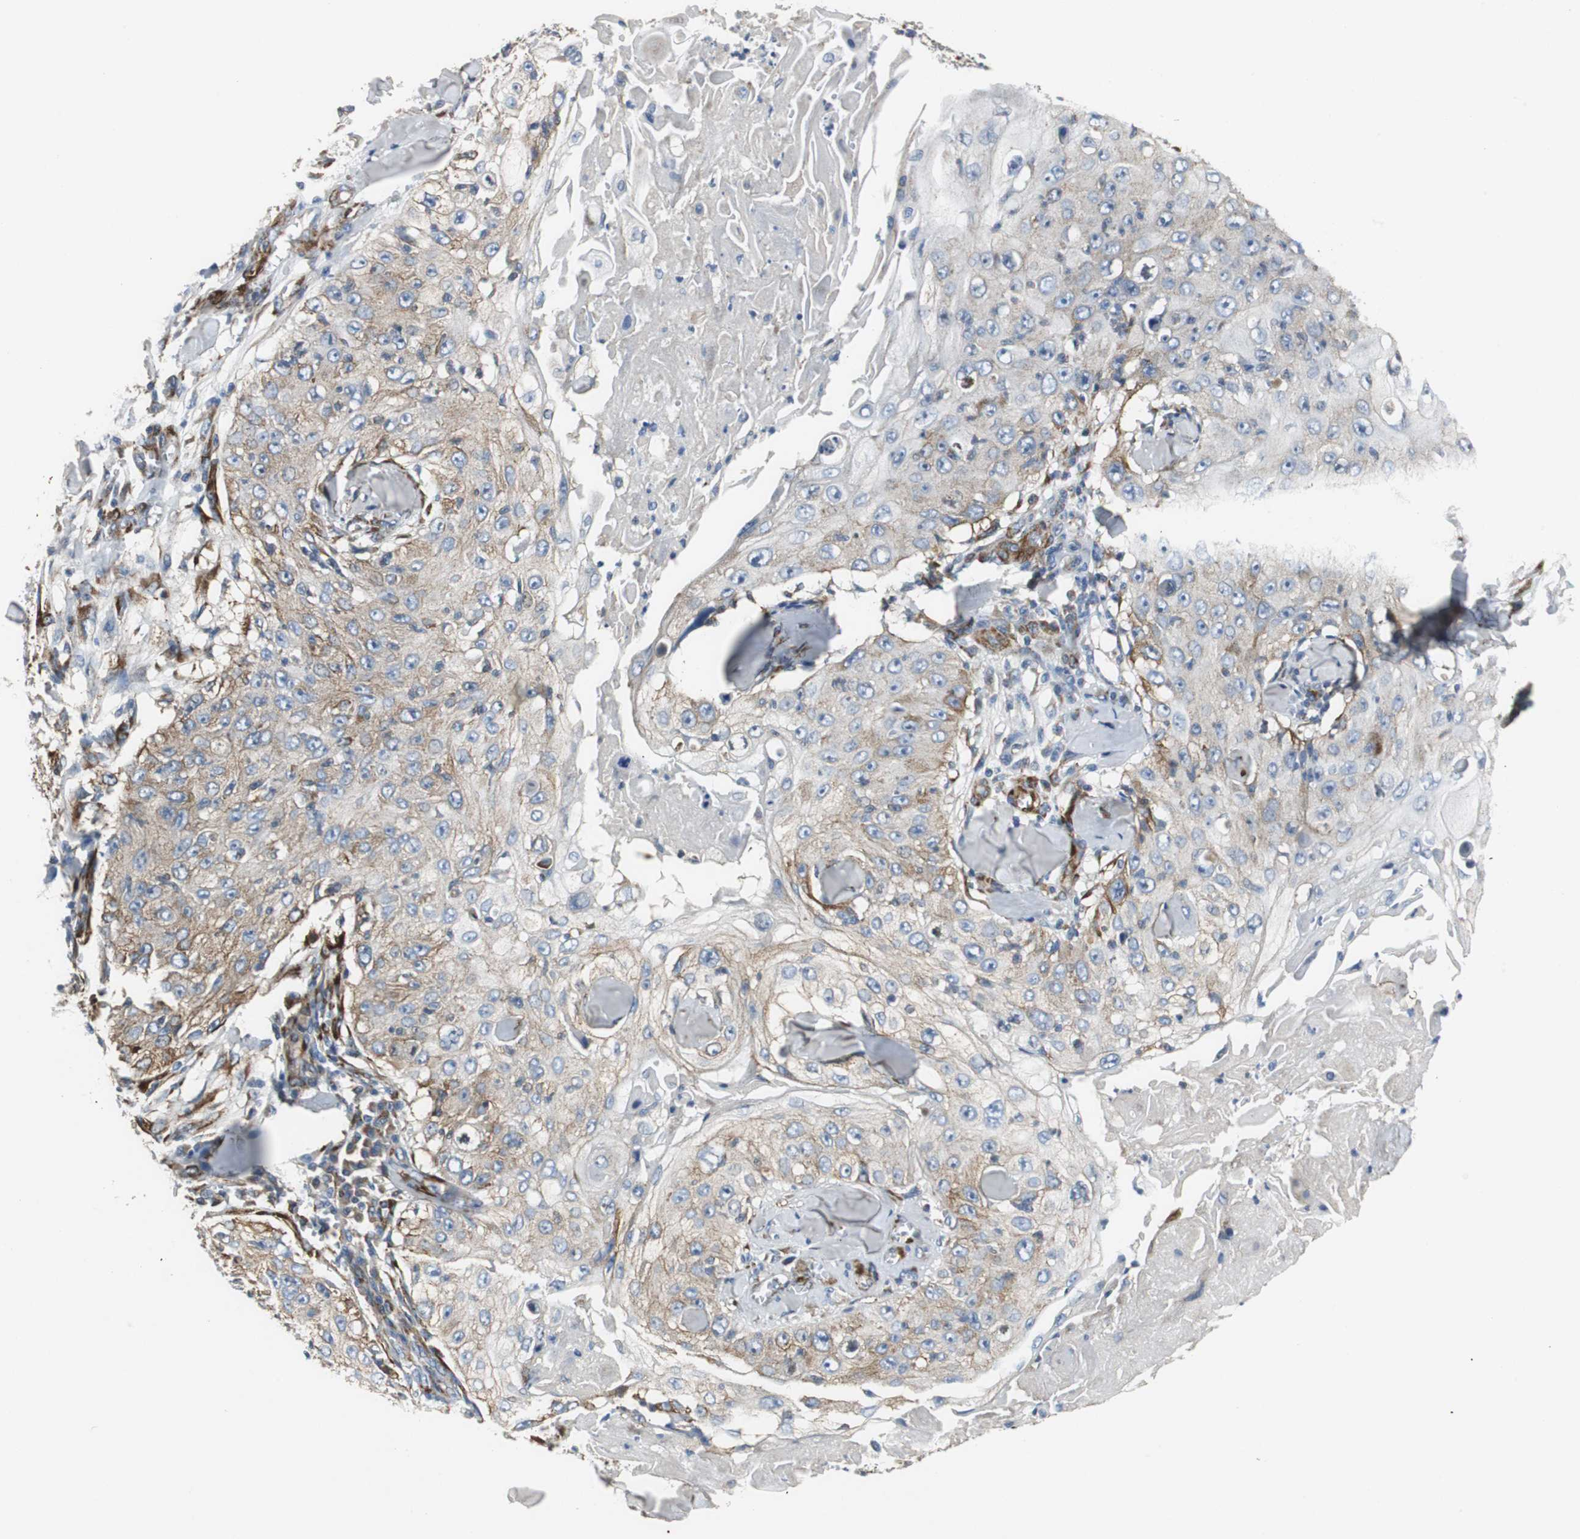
{"staining": {"intensity": "weak", "quantity": "25%-75%", "location": "cytoplasmic/membranous"}, "tissue": "skin cancer", "cell_type": "Tumor cells", "image_type": "cancer", "snomed": [{"axis": "morphology", "description": "Squamous cell carcinoma, NOS"}, {"axis": "topography", "description": "Skin"}], "caption": "The photomicrograph exhibits staining of squamous cell carcinoma (skin), revealing weak cytoplasmic/membranous protein staining (brown color) within tumor cells. The staining was performed using DAB (3,3'-diaminobenzidine), with brown indicating positive protein expression. Nuclei are stained blue with hematoxylin.", "gene": "ISCU", "patient": {"sex": "male", "age": 86}}